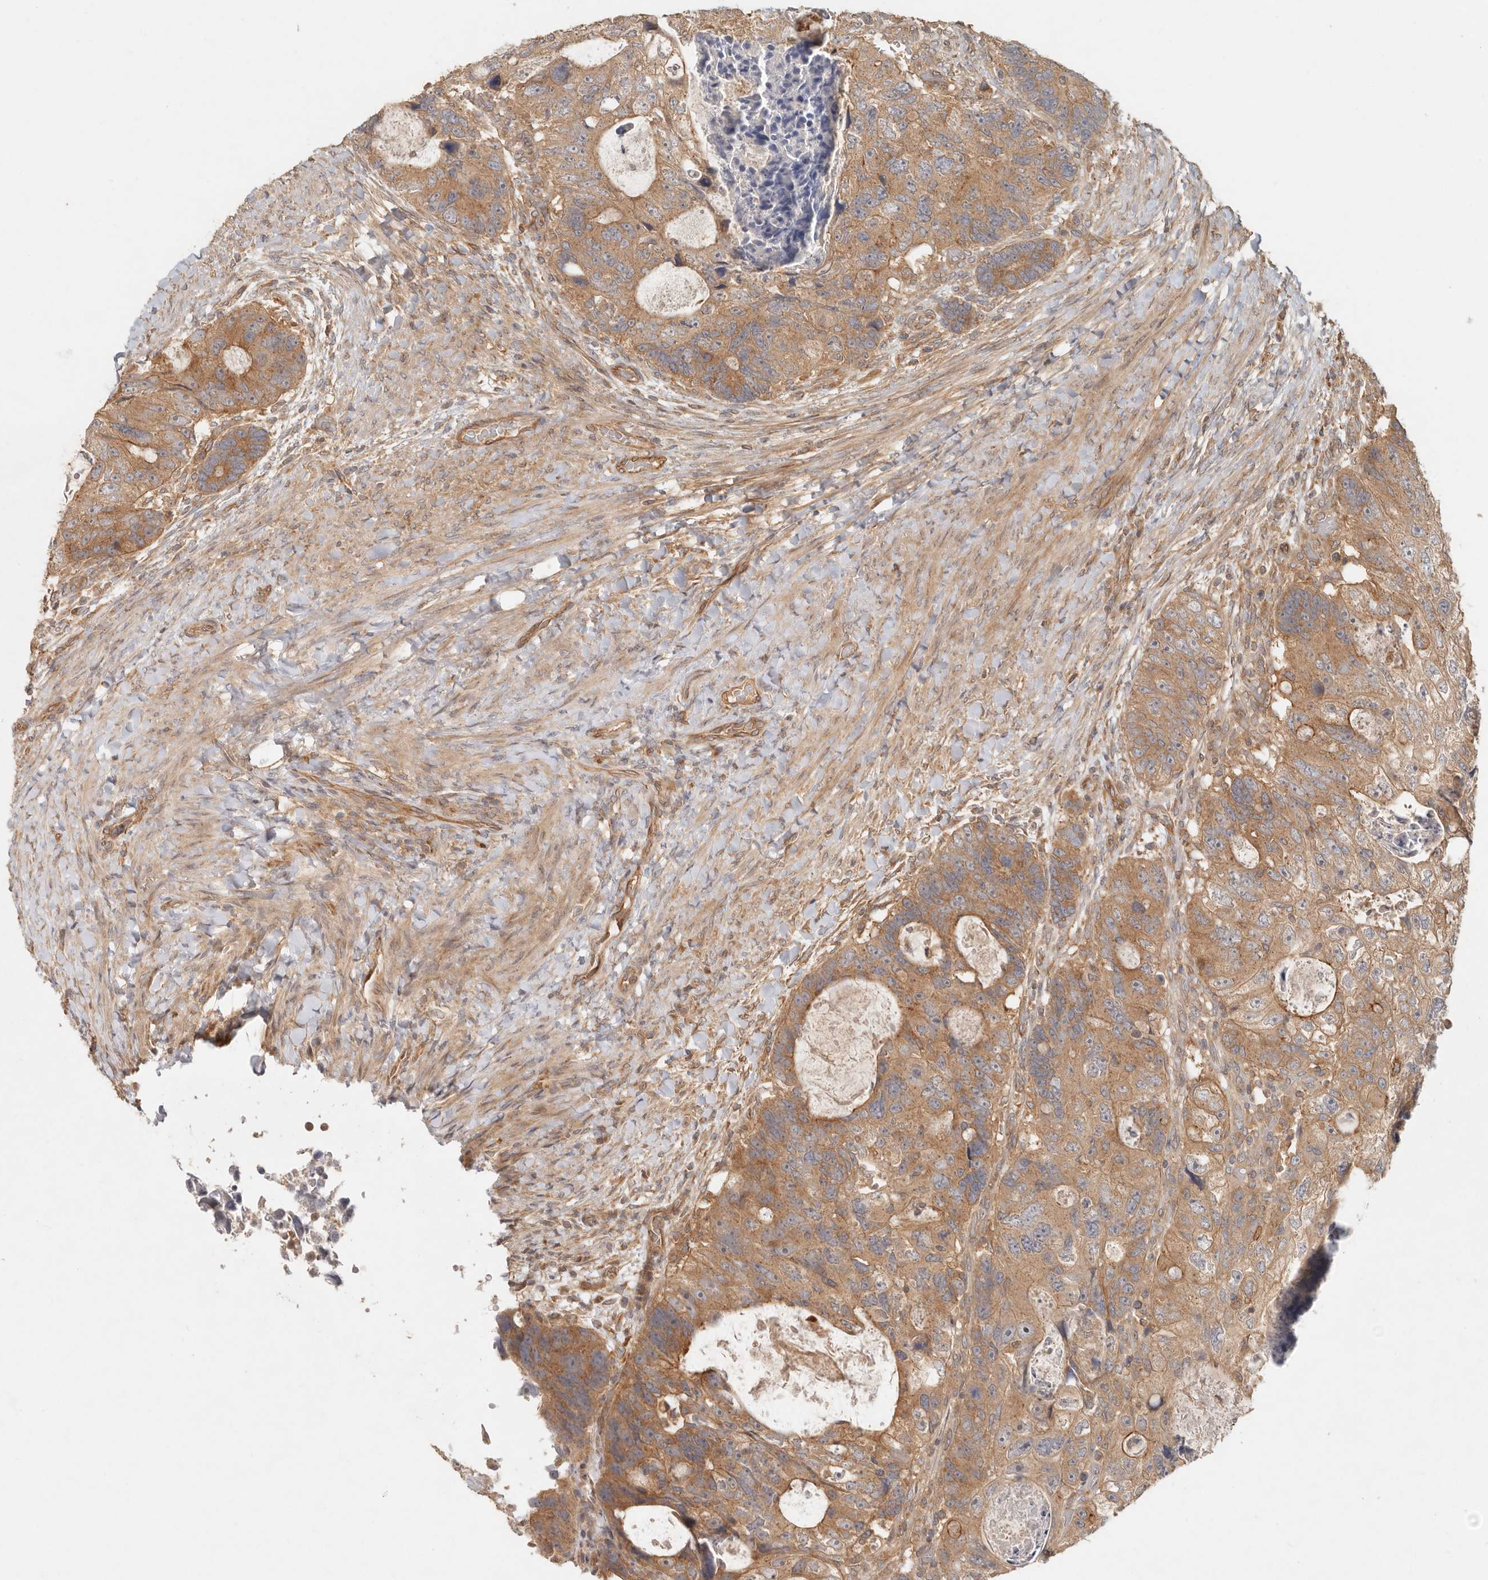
{"staining": {"intensity": "moderate", "quantity": ">75%", "location": "cytoplasmic/membranous"}, "tissue": "colorectal cancer", "cell_type": "Tumor cells", "image_type": "cancer", "snomed": [{"axis": "morphology", "description": "Adenocarcinoma, NOS"}, {"axis": "topography", "description": "Rectum"}], "caption": "The photomicrograph shows staining of colorectal adenocarcinoma, revealing moderate cytoplasmic/membranous protein positivity (brown color) within tumor cells.", "gene": "HECTD3", "patient": {"sex": "male", "age": 59}}